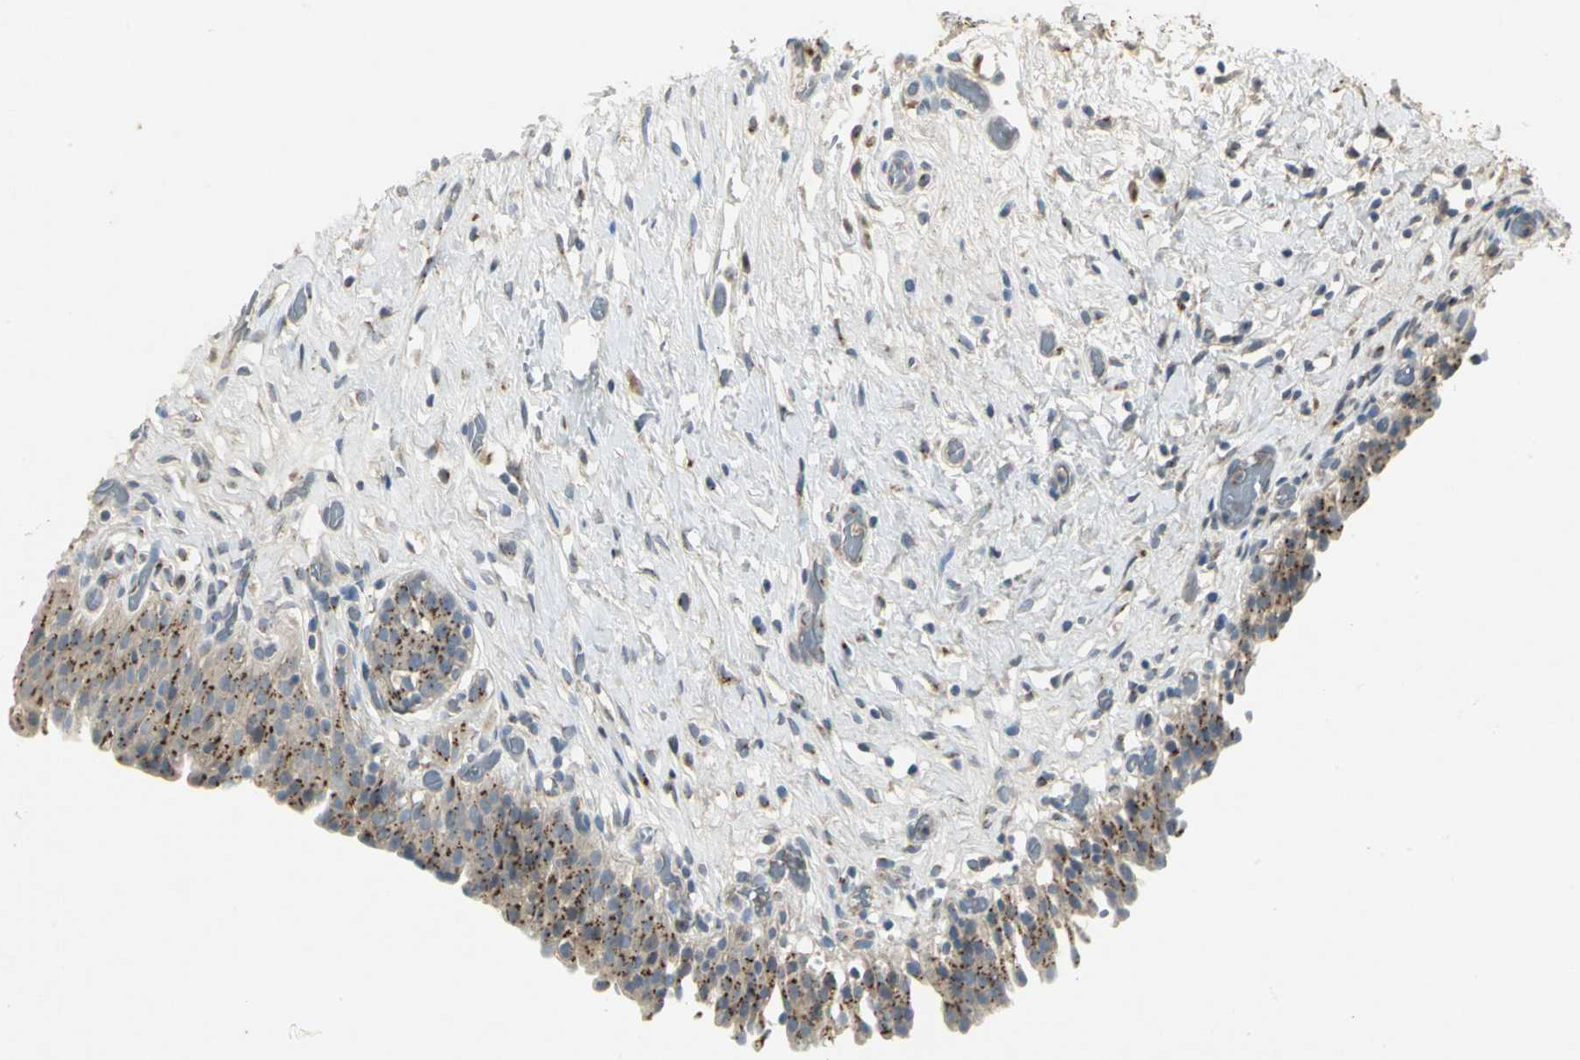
{"staining": {"intensity": "strong", "quantity": ">75%", "location": "cytoplasmic/membranous"}, "tissue": "urinary bladder", "cell_type": "Urothelial cells", "image_type": "normal", "snomed": [{"axis": "morphology", "description": "Normal tissue, NOS"}, {"axis": "topography", "description": "Urinary bladder"}], "caption": "Immunohistochemistry staining of benign urinary bladder, which displays high levels of strong cytoplasmic/membranous staining in approximately >75% of urothelial cells indicating strong cytoplasmic/membranous protein positivity. The staining was performed using DAB (3,3'-diaminobenzidine) (brown) for protein detection and nuclei were counterstained in hematoxylin (blue).", "gene": "TM9SF2", "patient": {"sex": "male", "age": 51}}